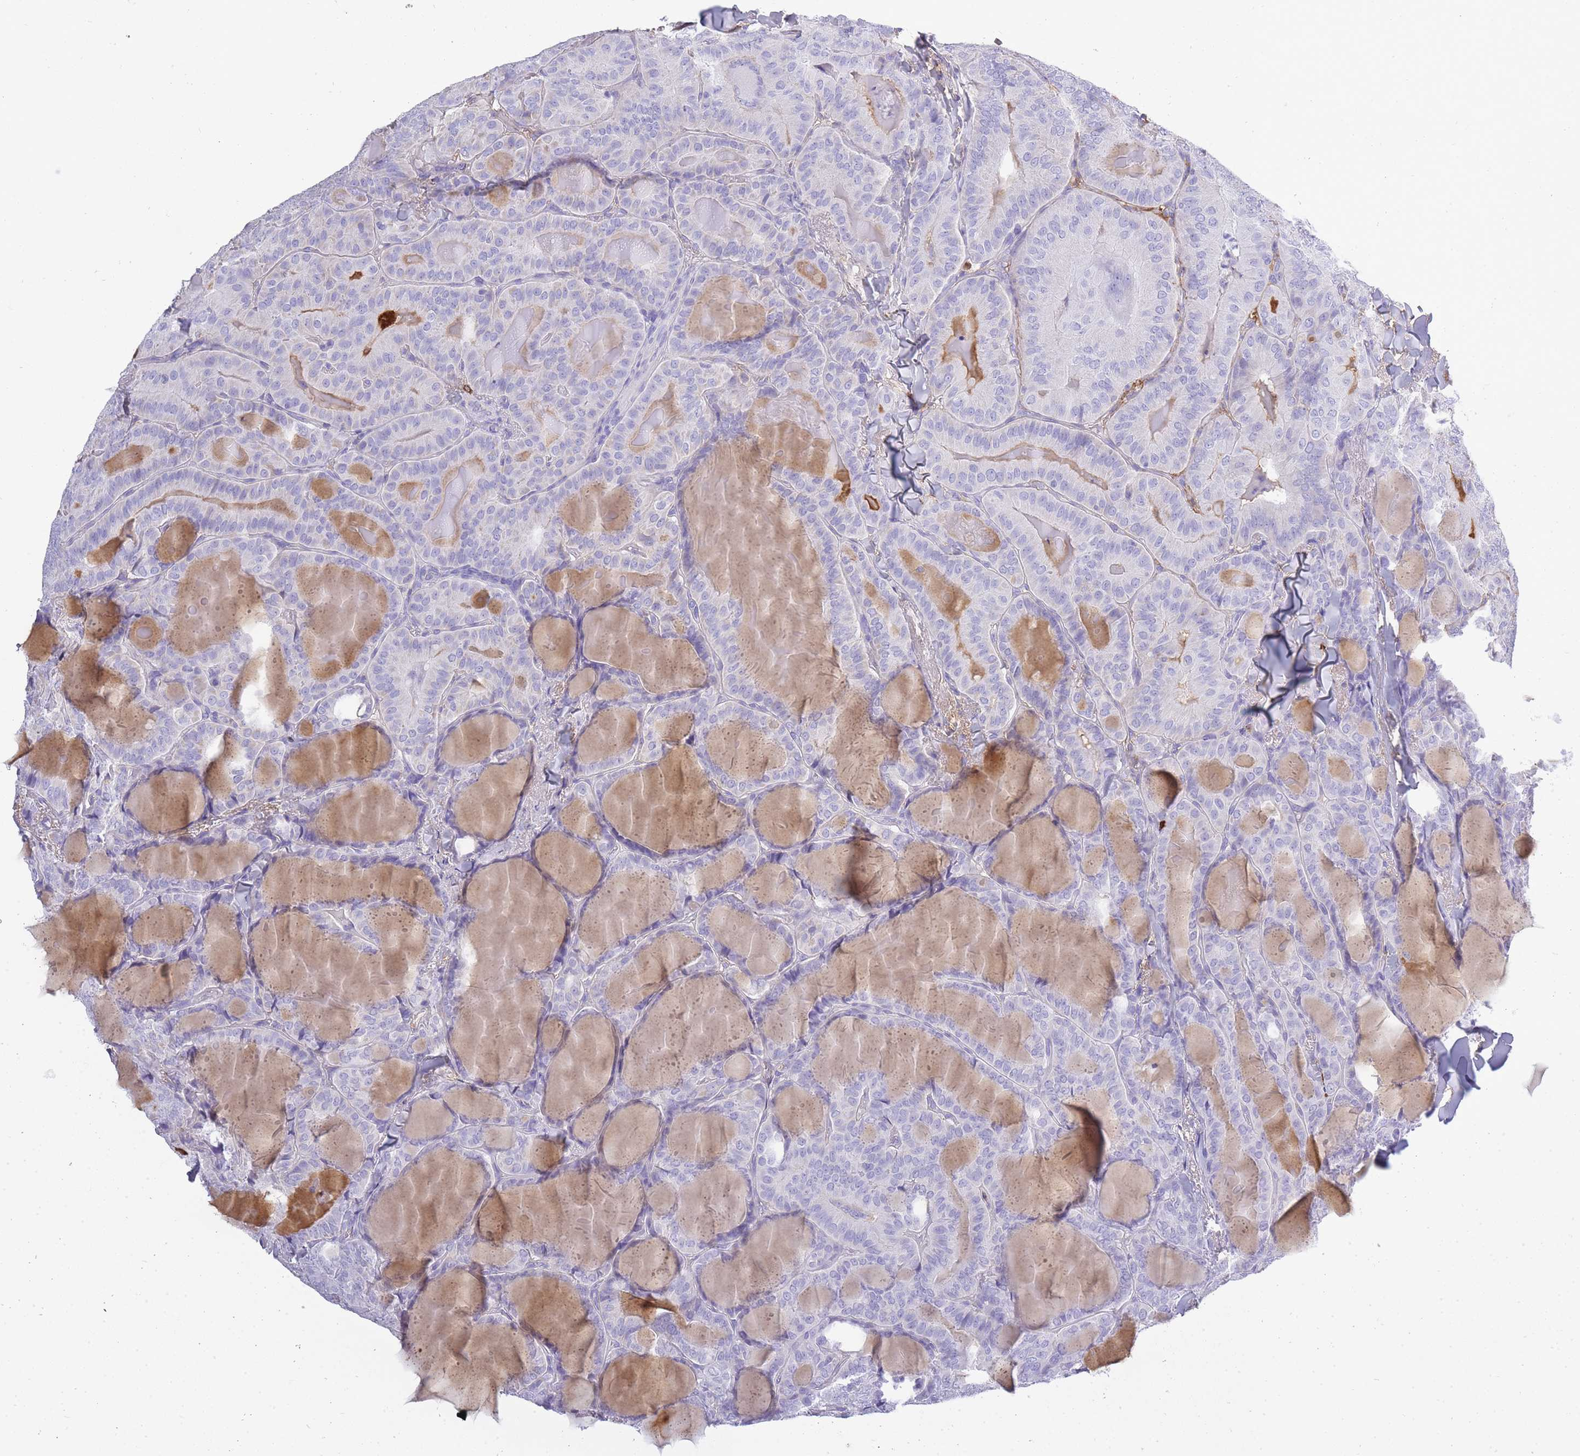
{"staining": {"intensity": "negative", "quantity": "none", "location": "none"}, "tissue": "thyroid cancer", "cell_type": "Tumor cells", "image_type": "cancer", "snomed": [{"axis": "morphology", "description": "Papillary adenocarcinoma, NOS"}, {"axis": "topography", "description": "Thyroid gland"}], "caption": "The image shows no significant positivity in tumor cells of thyroid cancer. (DAB (3,3'-diaminobenzidine) IHC visualized using brightfield microscopy, high magnification).", "gene": "IGKV1D-42", "patient": {"sex": "female", "age": 68}}